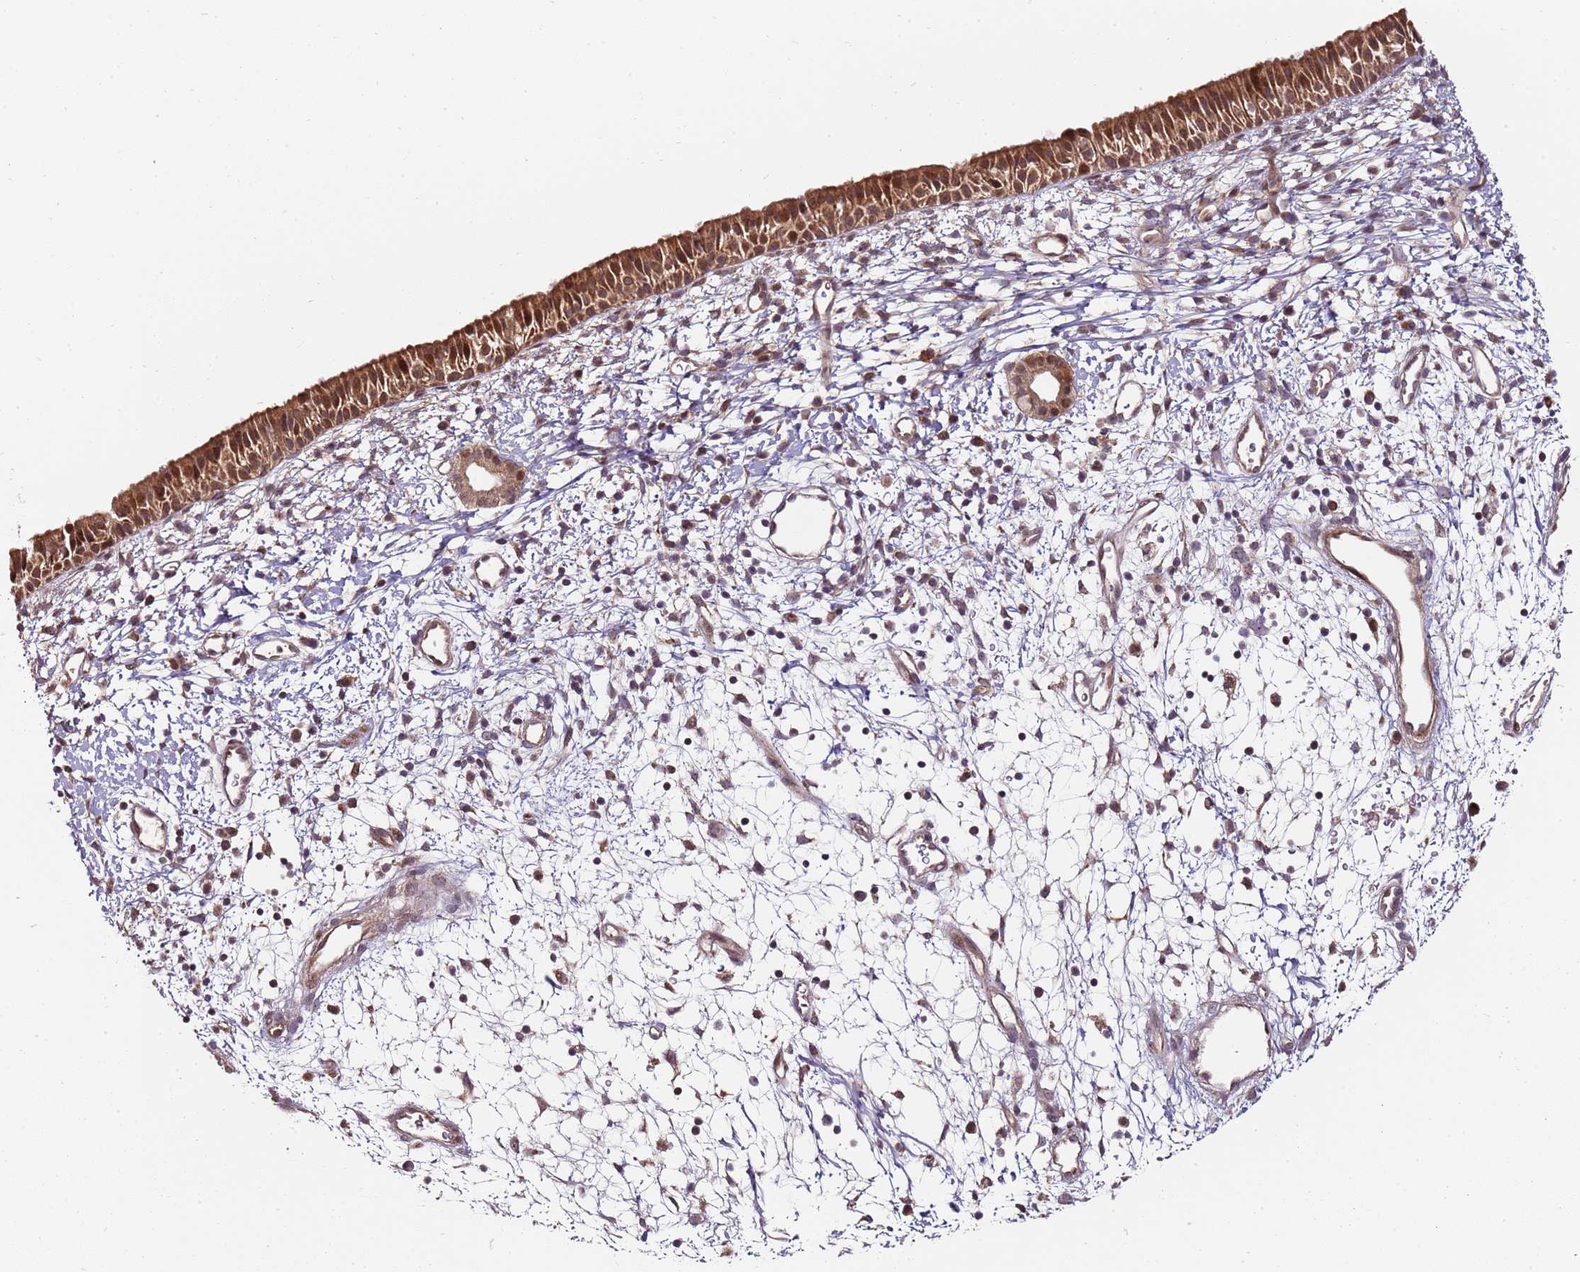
{"staining": {"intensity": "strong", "quantity": ">75%", "location": "cytoplasmic/membranous,nuclear"}, "tissue": "nasopharynx", "cell_type": "Respiratory epithelial cells", "image_type": "normal", "snomed": [{"axis": "morphology", "description": "Normal tissue, NOS"}, {"axis": "topography", "description": "Nasopharynx"}], "caption": "This photomicrograph displays benign nasopharynx stained with immunohistochemistry (IHC) to label a protein in brown. The cytoplasmic/membranous,nuclear of respiratory epithelial cells show strong positivity for the protein. Nuclei are counter-stained blue.", "gene": "EDC3", "patient": {"sex": "male", "age": 22}}